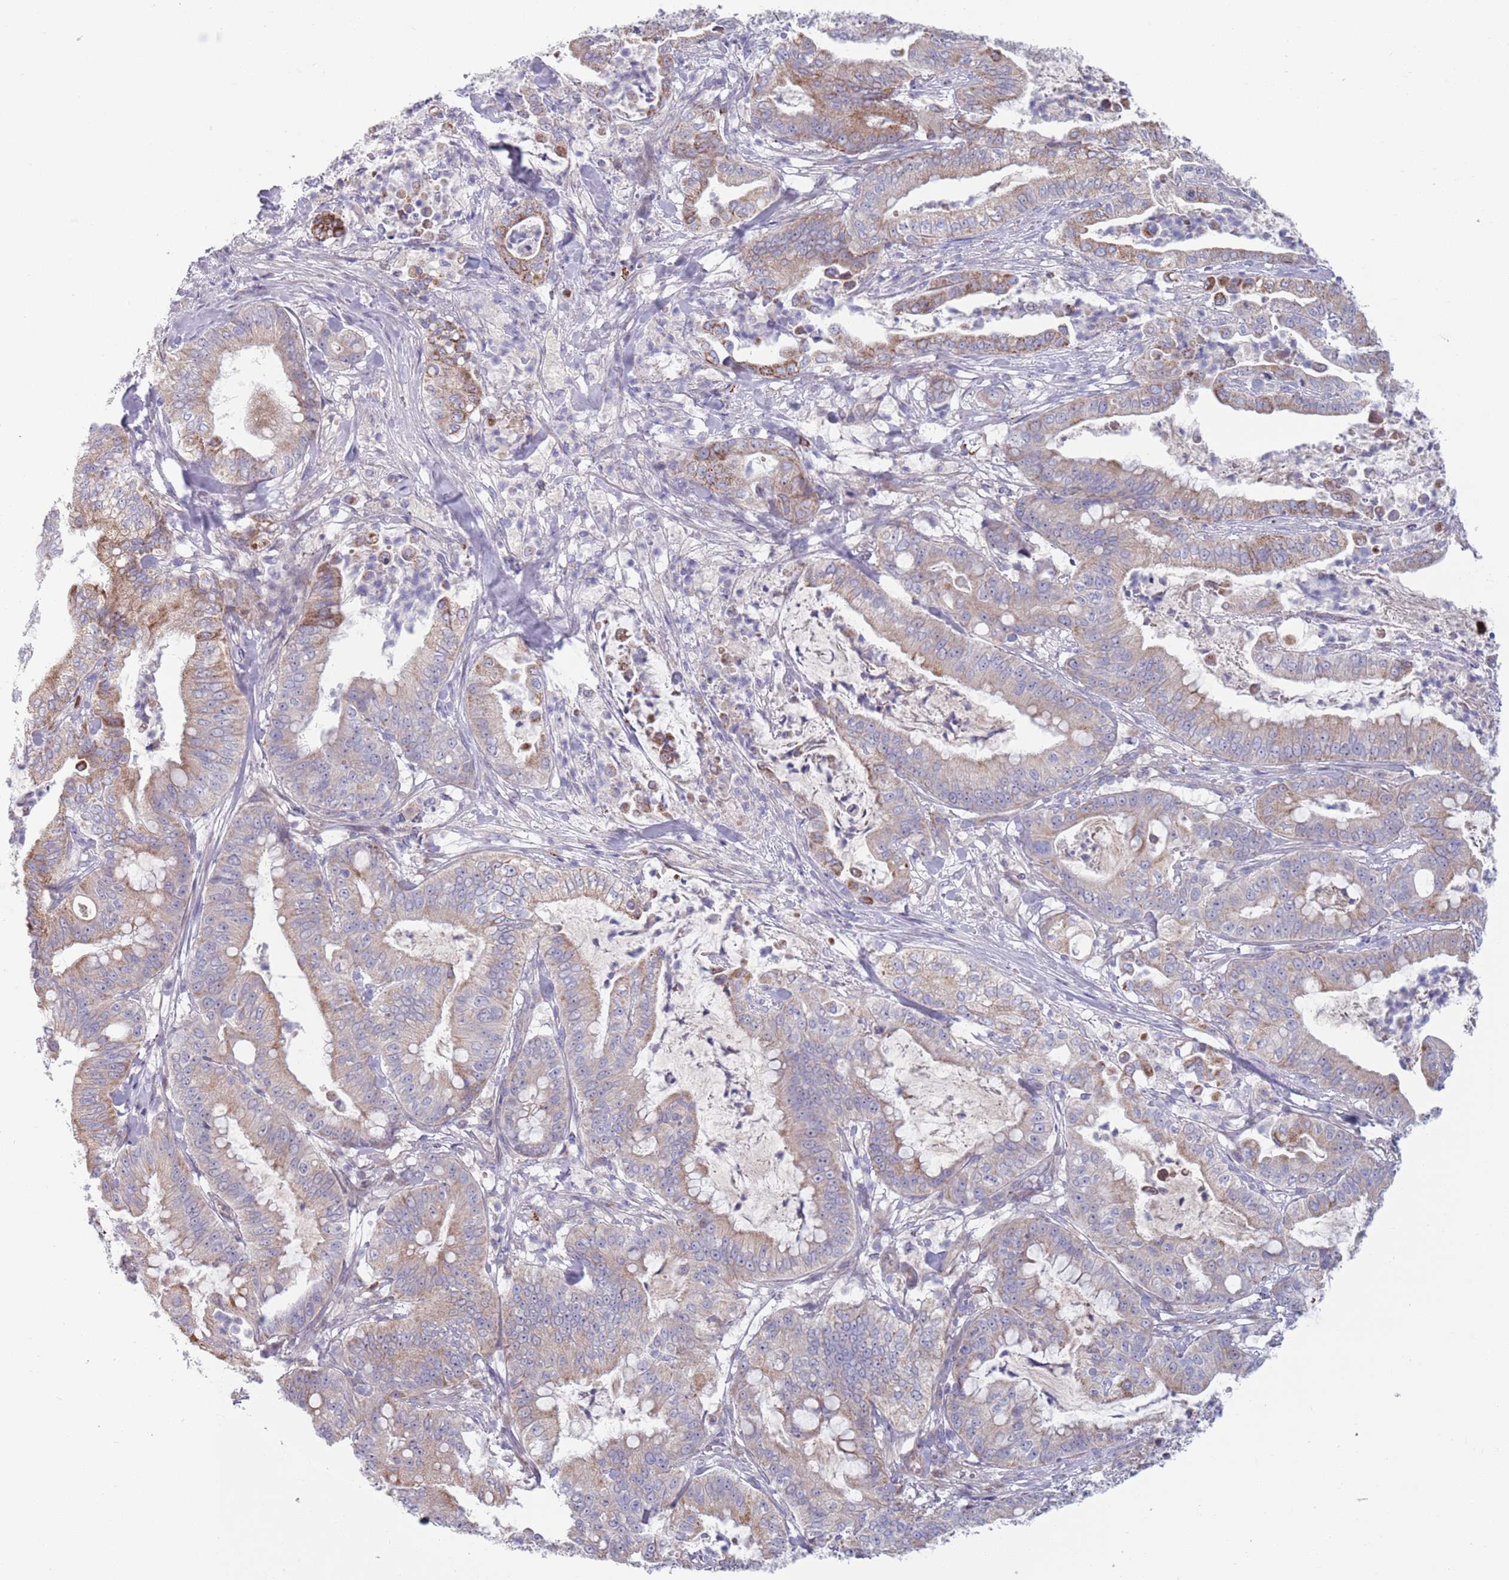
{"staining": {"intensity": "moderate", "quantity": "25%-75%", "location": "cytoplasmic/membranous"}, "tissue": "pancreatic cancer", "cell_type": "Tumor cells", "image_type": "cancer", "snomed": [{"axis": "morphology", "description": "Adenocarcinoma, NOS"}, {"axis": "topography", "description": "Pancreas"}], "caption": "Immunohistochemical staining of human pancreatic adenocarcinoma displays medium levels of moderate cytoplasmic/membranous expression in approximately 25%-75% of tumor cells. (Stains: DAB (3,3'-diaminobenzidine) in brown, nuclei in blue, Microscopy: brightfield microscopy at high magnification).", "gene": "TYW1", "patient": {"sex": "male", "age": 71}}